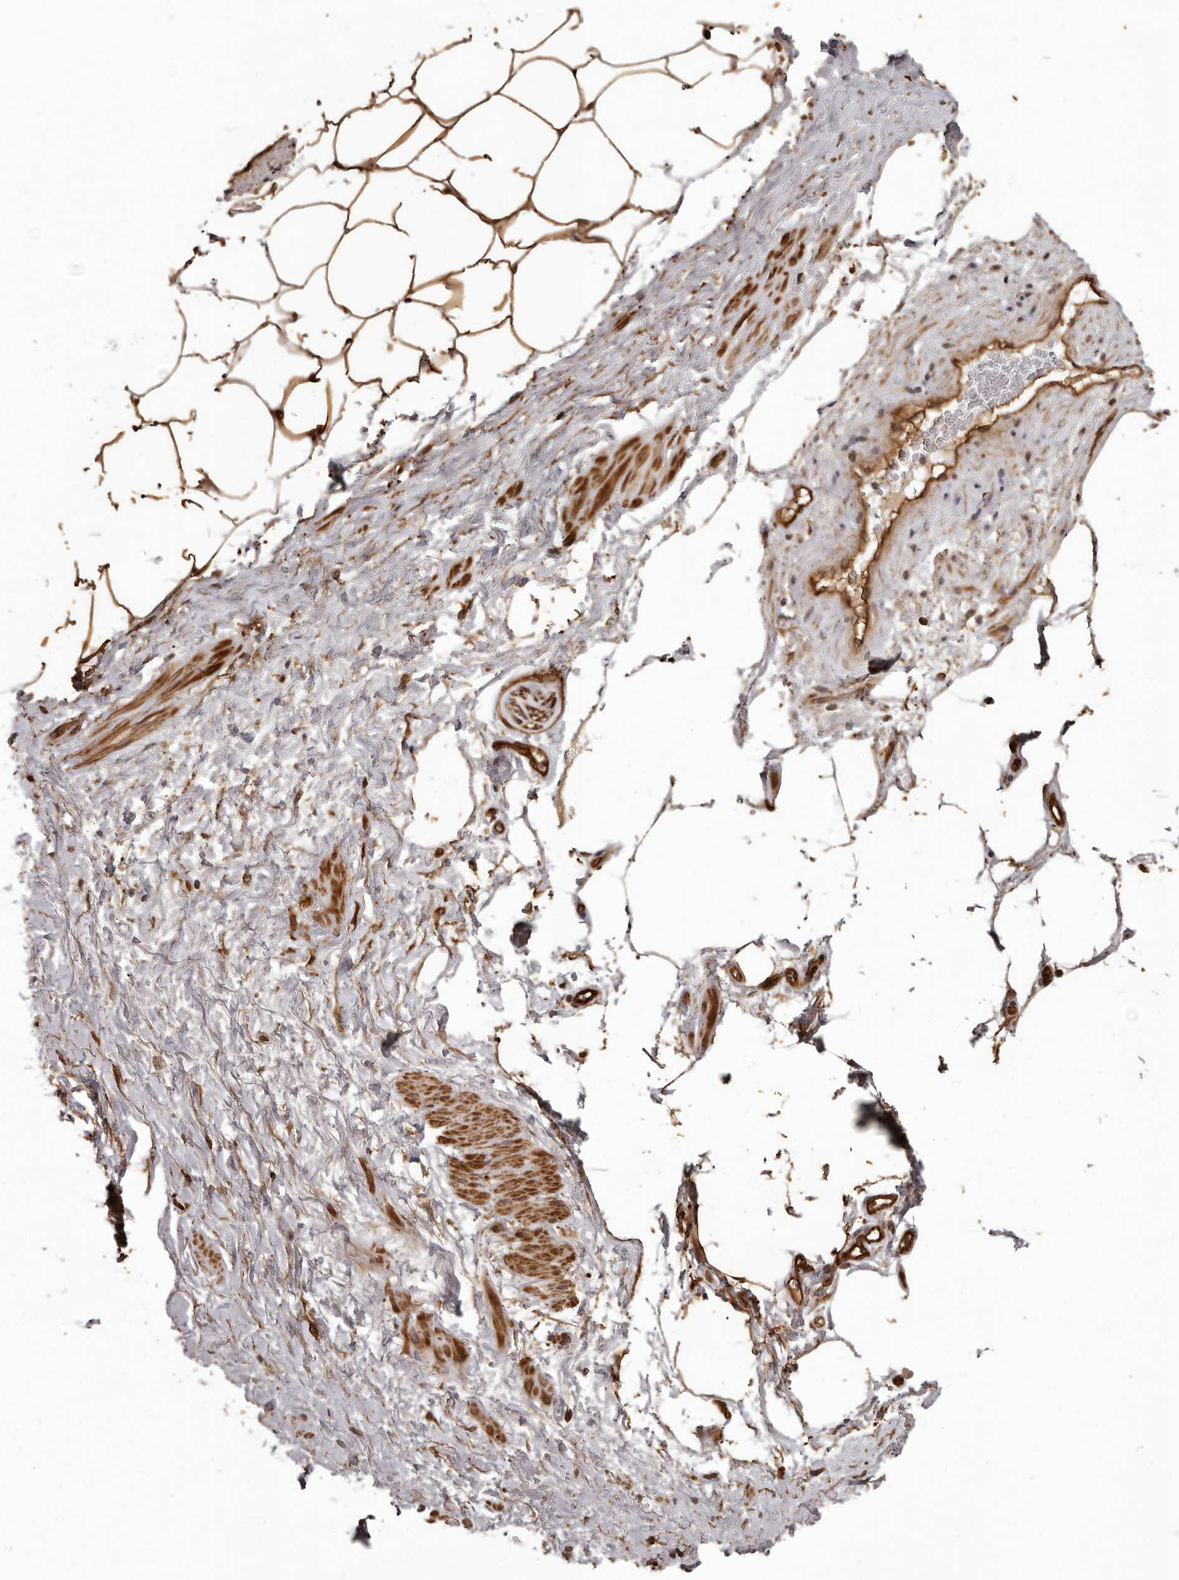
{"staining": {"intensity": "strong", "quantity": ">75%", "location": "cytoplasmic/membranous"}, "tissue": "adipose tissue", "cell_type": "Adipocytes", "image_type": "normal", "snomed": [{"axis": "morphology", "description": "Normal tissue, NOS"}, {"axis": "morphology", "description": "Adenocarcinoma, Low grade"}, {"axis": "topography", "description": "Prostate"}, {"axis": "topography", "description": "Peripheral nerve tissue"}], "caption": "Strong cytoplasmic/membranous protein staining is identified in approximately >75% of adipocytes in adipose tissue.", "gene": "SLITRK6", "patient": {"sex": "male", "age": 63}}